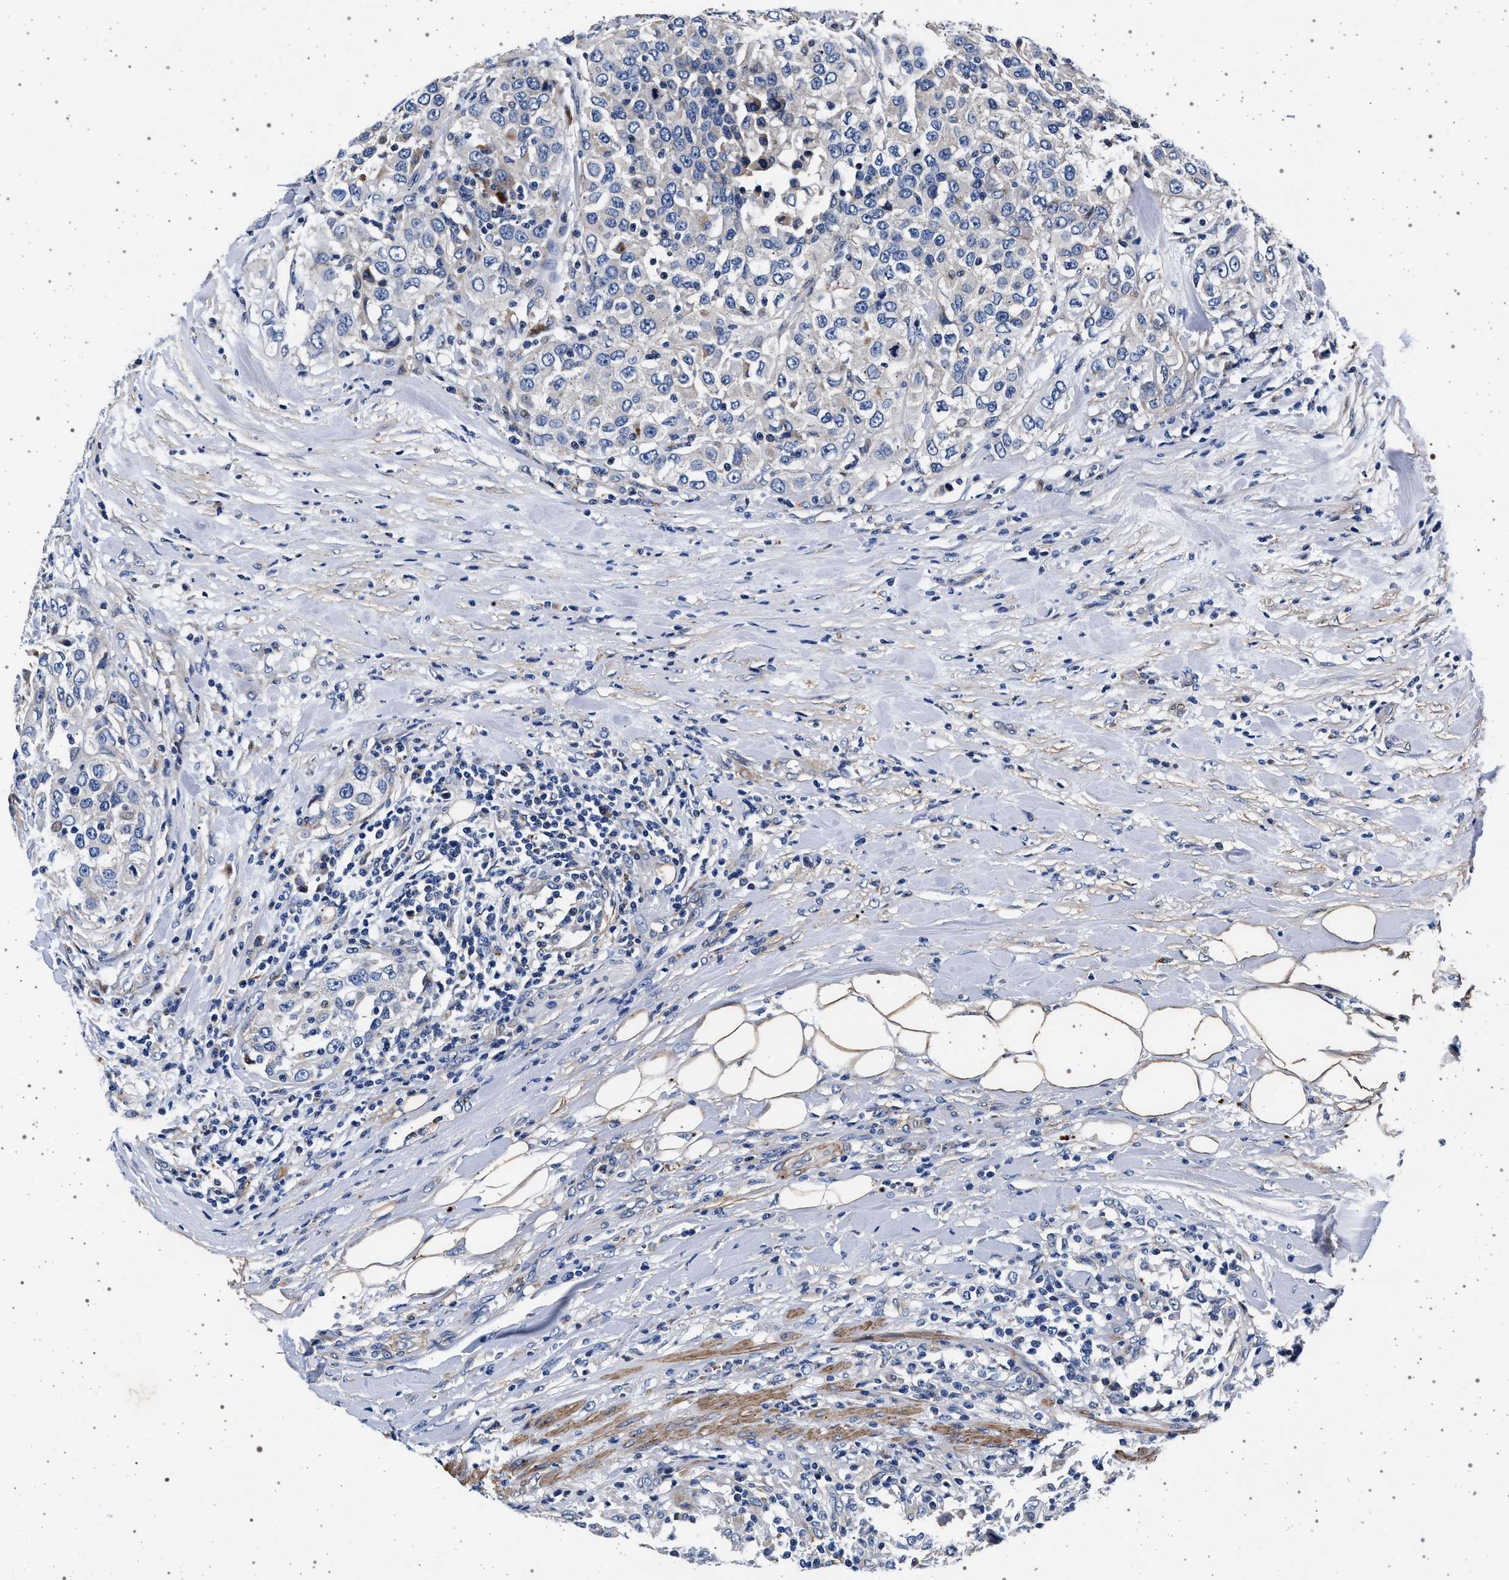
{"staining": {"intensity": "negative", "quantity": "none", "location": "none"}, "tissue": "urothelial cancer", "cell_type": "Tumor cells", "image_type": "cancer", "snomed": [{"axis": "morphology", "description": "Urothelial carcinoma, High grade"}, {"axis": "topography", "description": "Urinary bladder"}], "caption": "Immunohistochemical staining of high-grade urothelial carcinoma exhibits no significant expression in tumor cells. (Immunohistochemistry, brightfield microscopy, high magnification).", "gene": "KCNK6", "patient": {"sex": "female", "age": 80}}